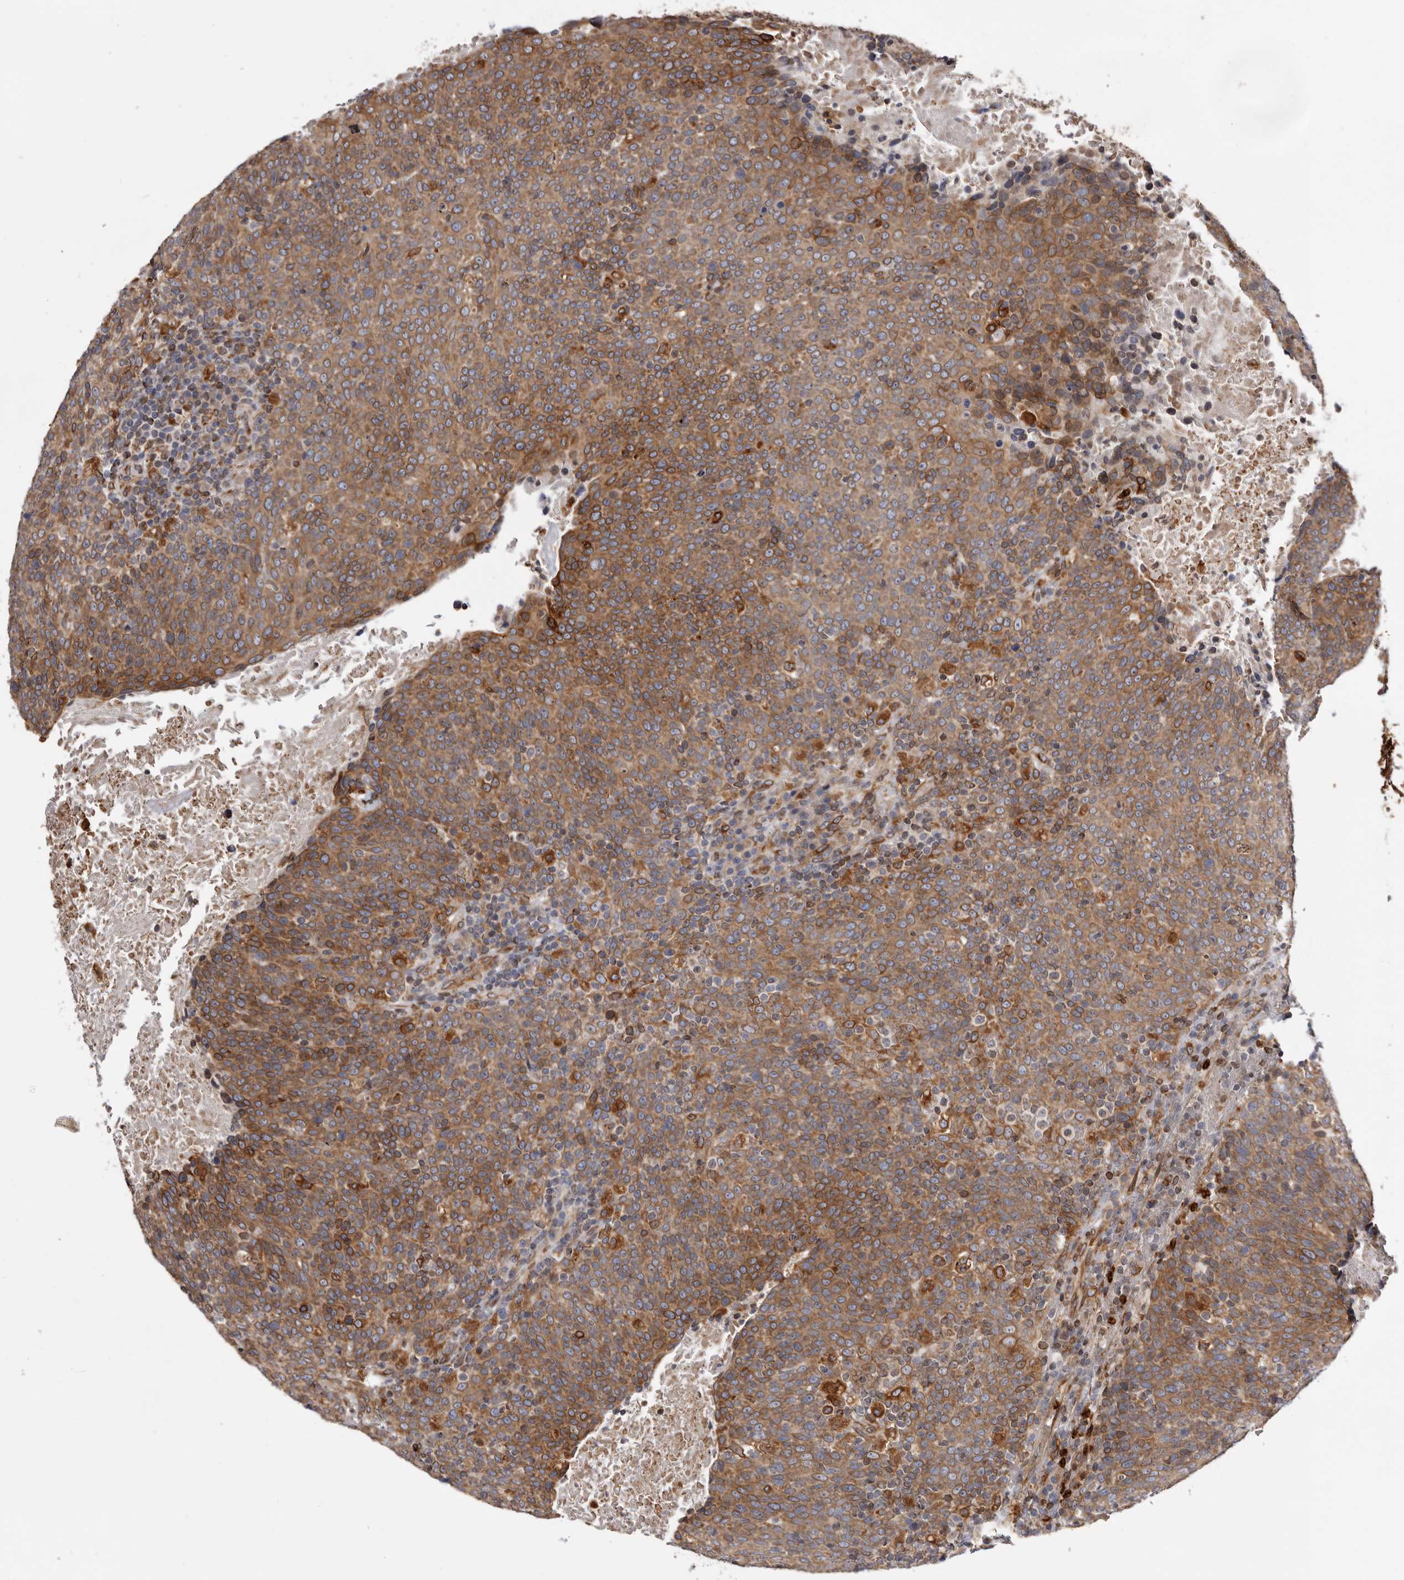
{"staining": {"intensity": "moderate", "quantity": ">75%", "location": "cytoplasmic/membranous"}, "tissue": "head and neck cancer", "cell_type": "Tumor cells", "image_type": "cancer", "snomed": [{"axis": "morphology", "description": "Squamous cell carcinoma, NOS"}, {"axis": "morphology", "description": "Squamous cell carcinoma, metastatic, NOS"}, {"axis": "topography", "description": "Lymph node"}, {"axis": "topography", "description": "Head-Neck"}], "caption": "A brown stain shows moderate cytoplasmic/membranous positivity of a protein in head and neck cancer tumor cells.", "gene": "C4orf3", "patient": {"sex": "male", "age": 62}}